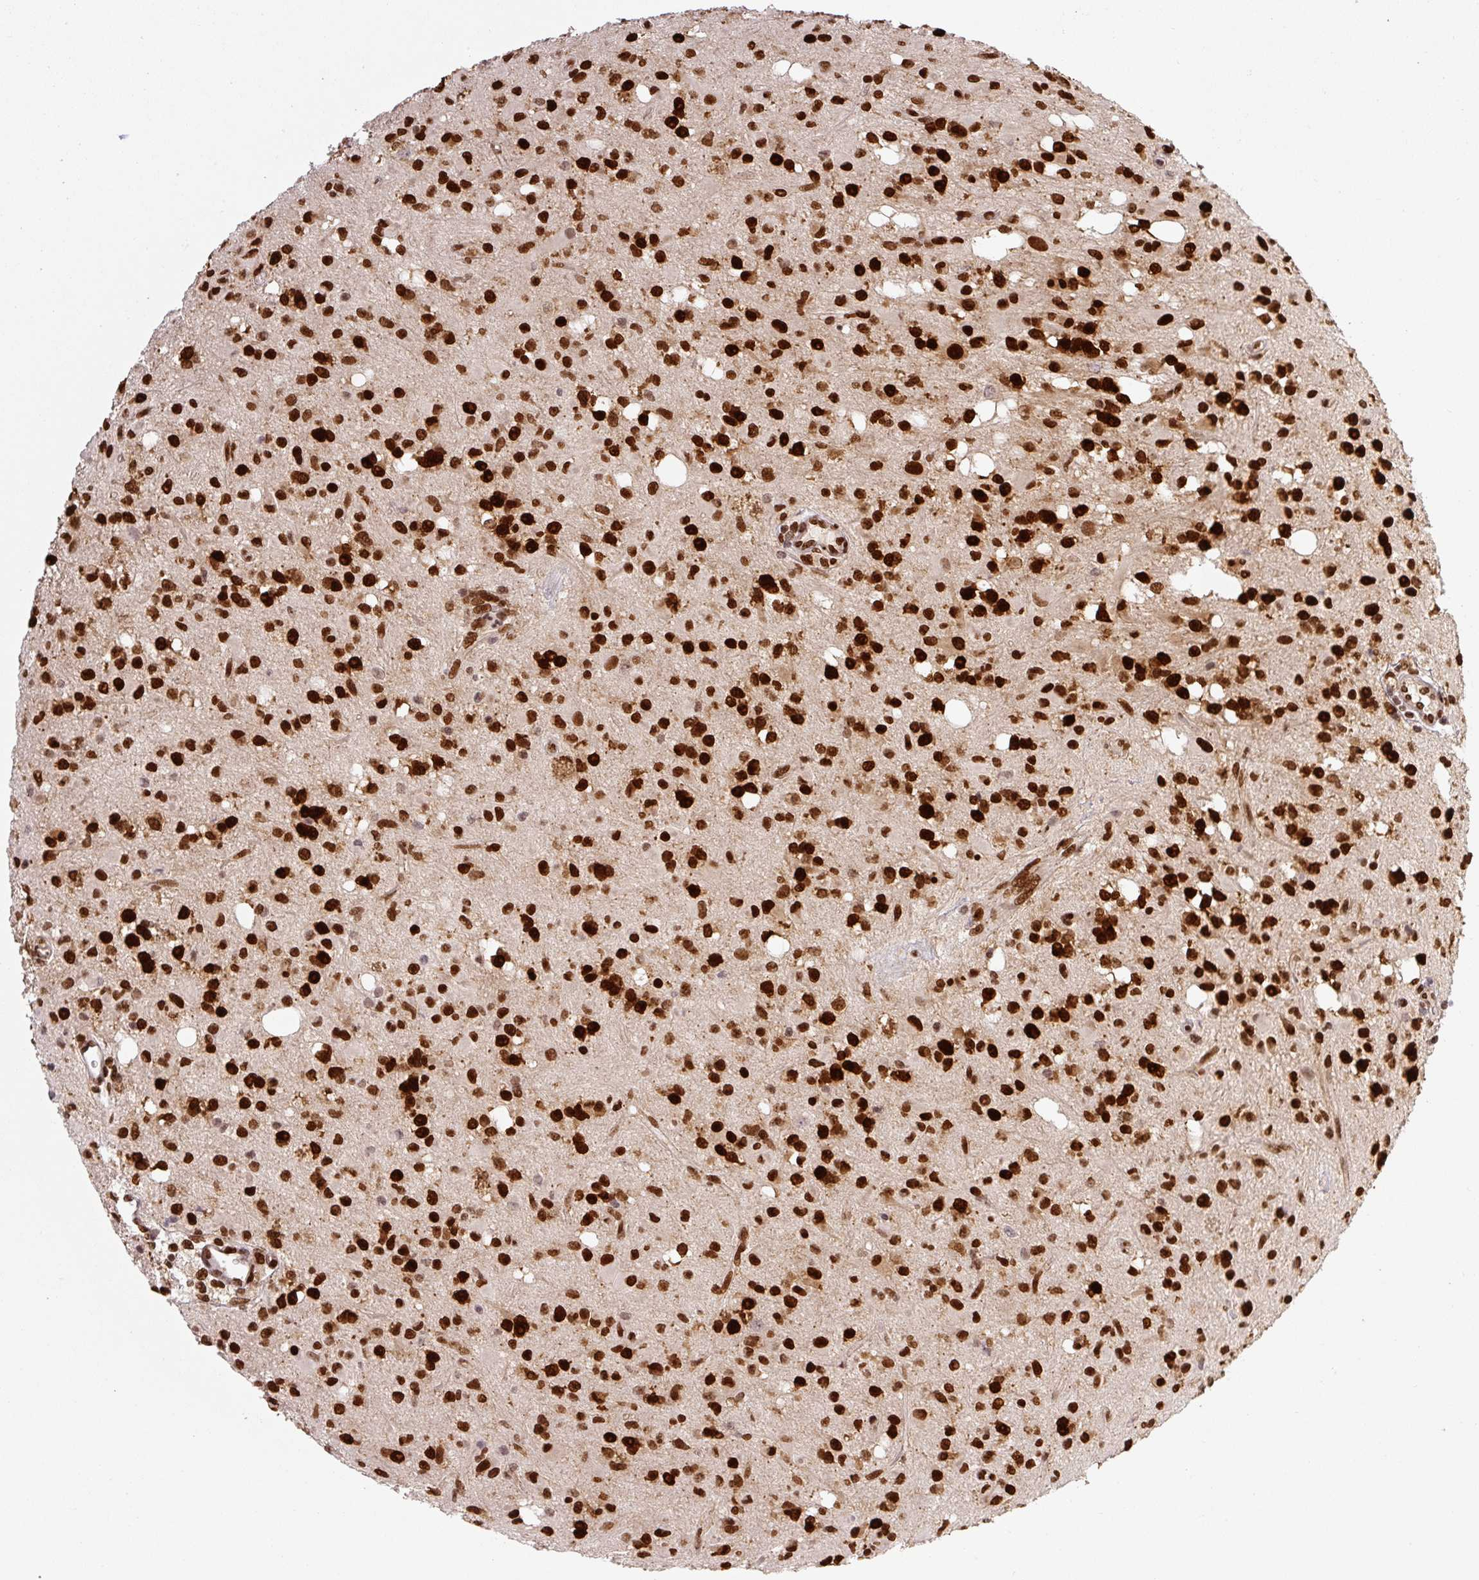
{"staining": {"intensity": "strong", "quantity": ">75%", "location": "nuclear"}, "tissue": "glioma", "cell_type": "Tumor cells", "image_type": "cancer", "snomed": [{"axis": "morphology", "description": "Glioma, malignant, Low grade"}, {"axis": "topography", "description": "Brain"}], "caption": "A high amount of strong nuclear staining is present in about >75% of tumor cells in glioma tissue.", "gene": "PYDC2", "patient": {"sex": "female", "age": 33}}